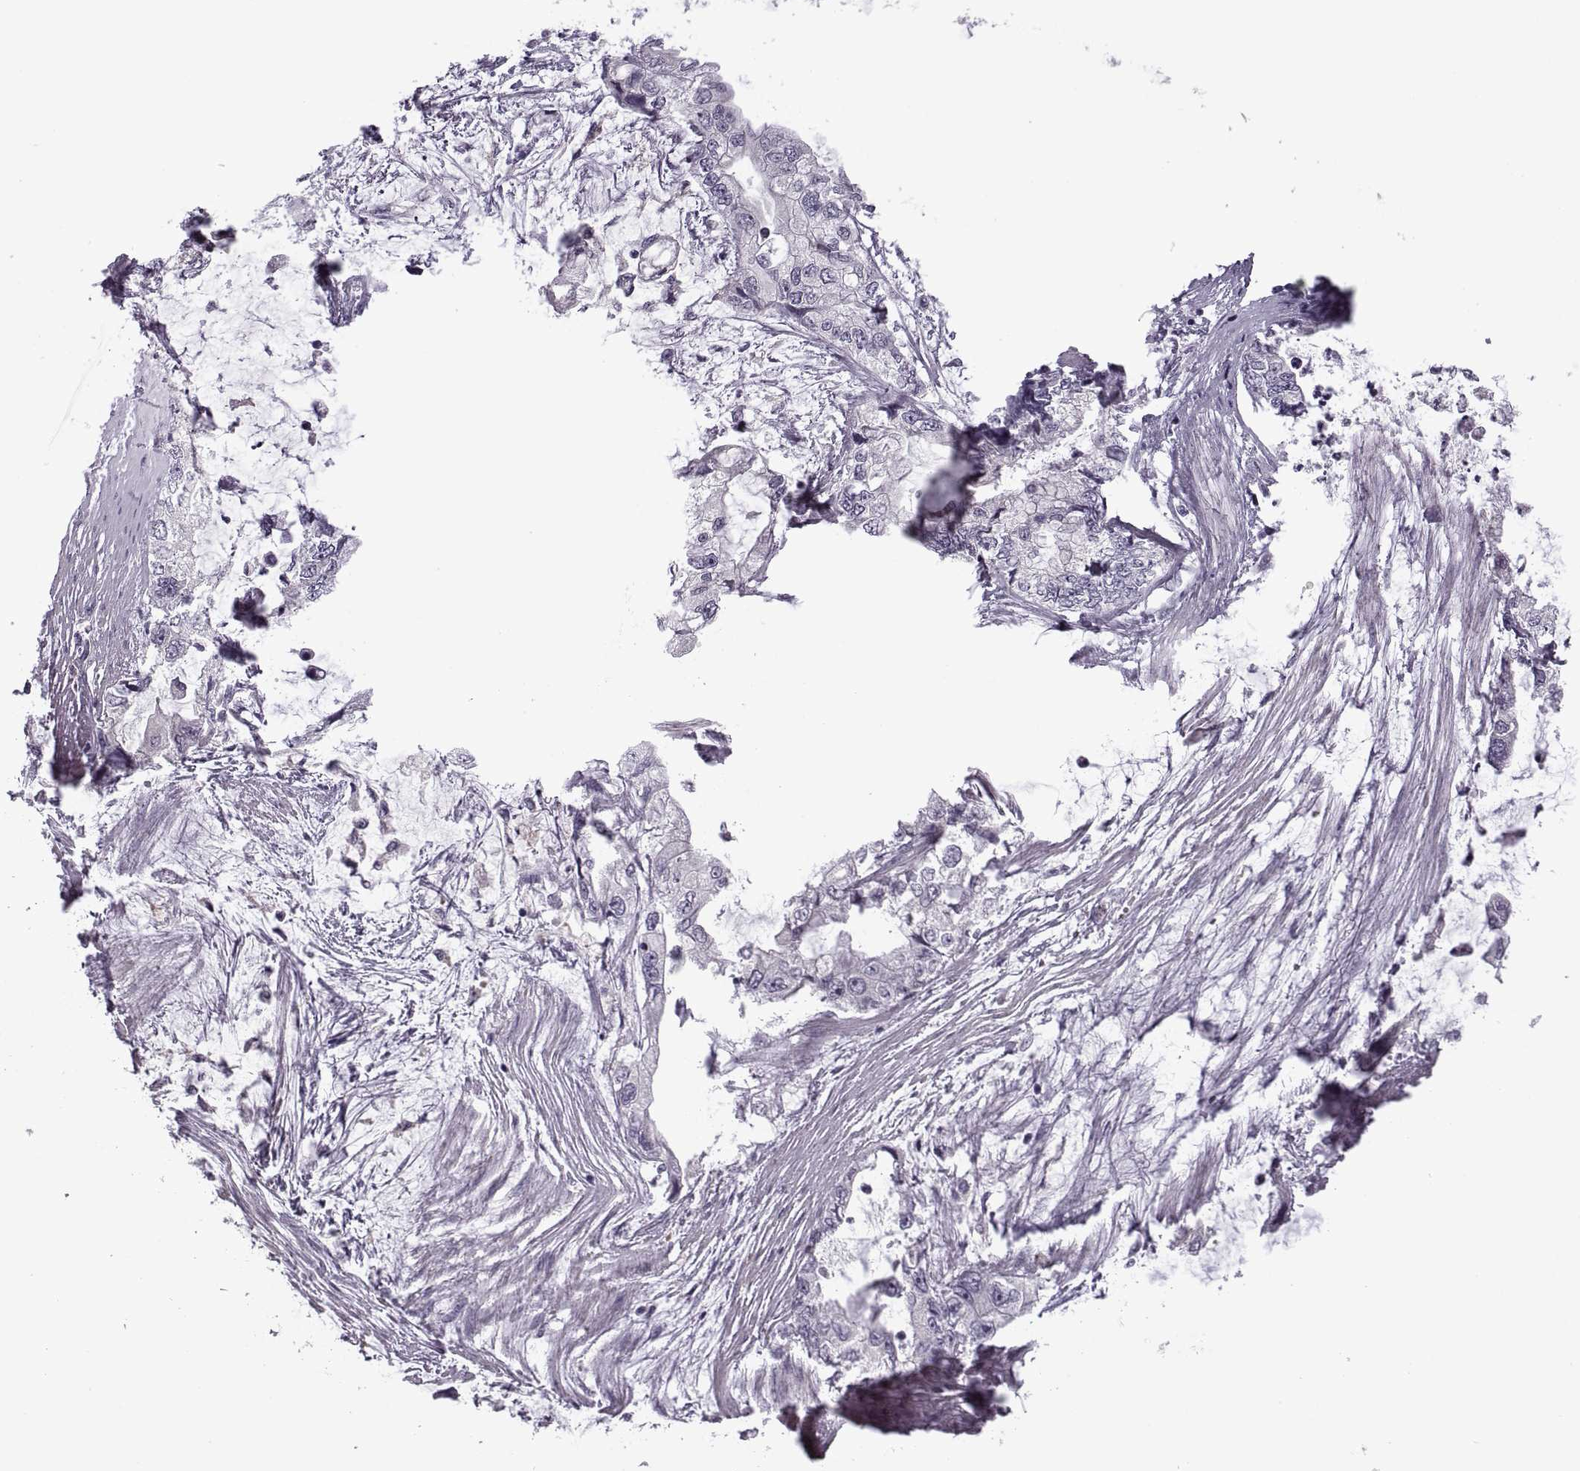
{"staining": {"intensity": "negative", "quantity": "none", "location": "none"}, "tissue": "stomach cancer", "cell_type": "Tumor cells", "image_type": "cancer", "snomed": [{"axis": "morphology", "description": "Adenocarcinoma, NOS"}, {"axis": "topography", "description": "Pancreas"}, {"axis": "topography", "description": "Stomach, upper"}, {"axis": "topography", "description": "Stomach"}], "caption": "Immunohistochemistry (IHC) micrograph of human stomach adenocarcinoma stained for a protein (brown), which exhibits no positivity in tumor cells.", "gene": "RIPK4", "patient": {"sex": "male", "age": 77}}